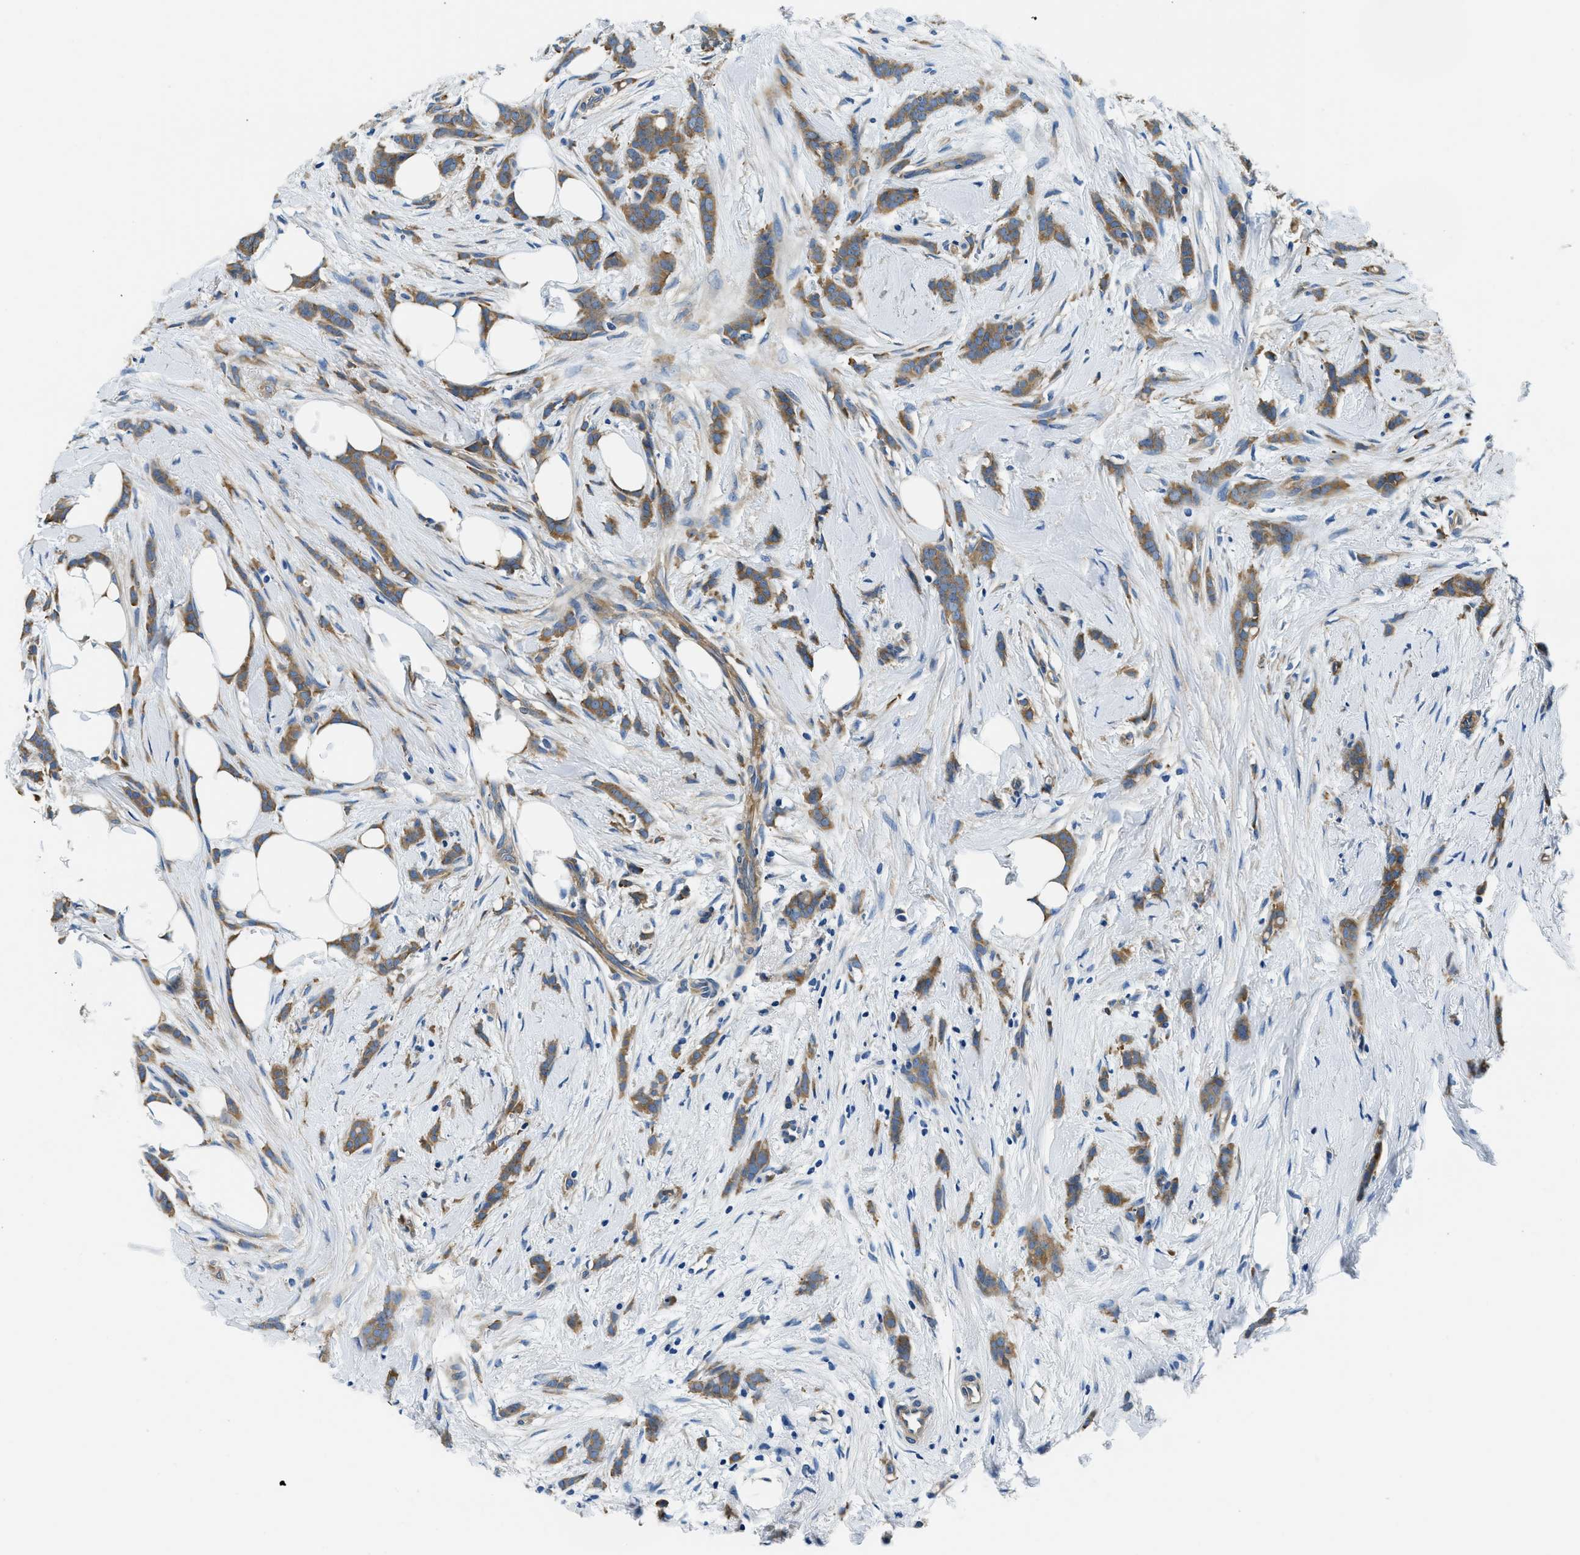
{"staining": {"intensity": "moderate", "quantity": ">75%", "location": "cytoplasmic/membranous"}, "tissue": "breast cancer", "cell_type": "Tumor cells", "image_type": "cancer", "snomed": [{"axis": "morphology", "description": "Lobular carcinoma, in situ"}, {"axis": "morphology", "description": "Lobular carcinoma"}, {"axis": "topography", "description": "Breast"}], "caption": "This histopathology image shows immunohistochemistry staining of human breast cancer (lobular carcinoma in situ), with medium moderate cytoplasmic/membranous expression in about >75% of tumor cells.", "gene": "TWF1", "patient": {"sex": "female", "age": 41}}